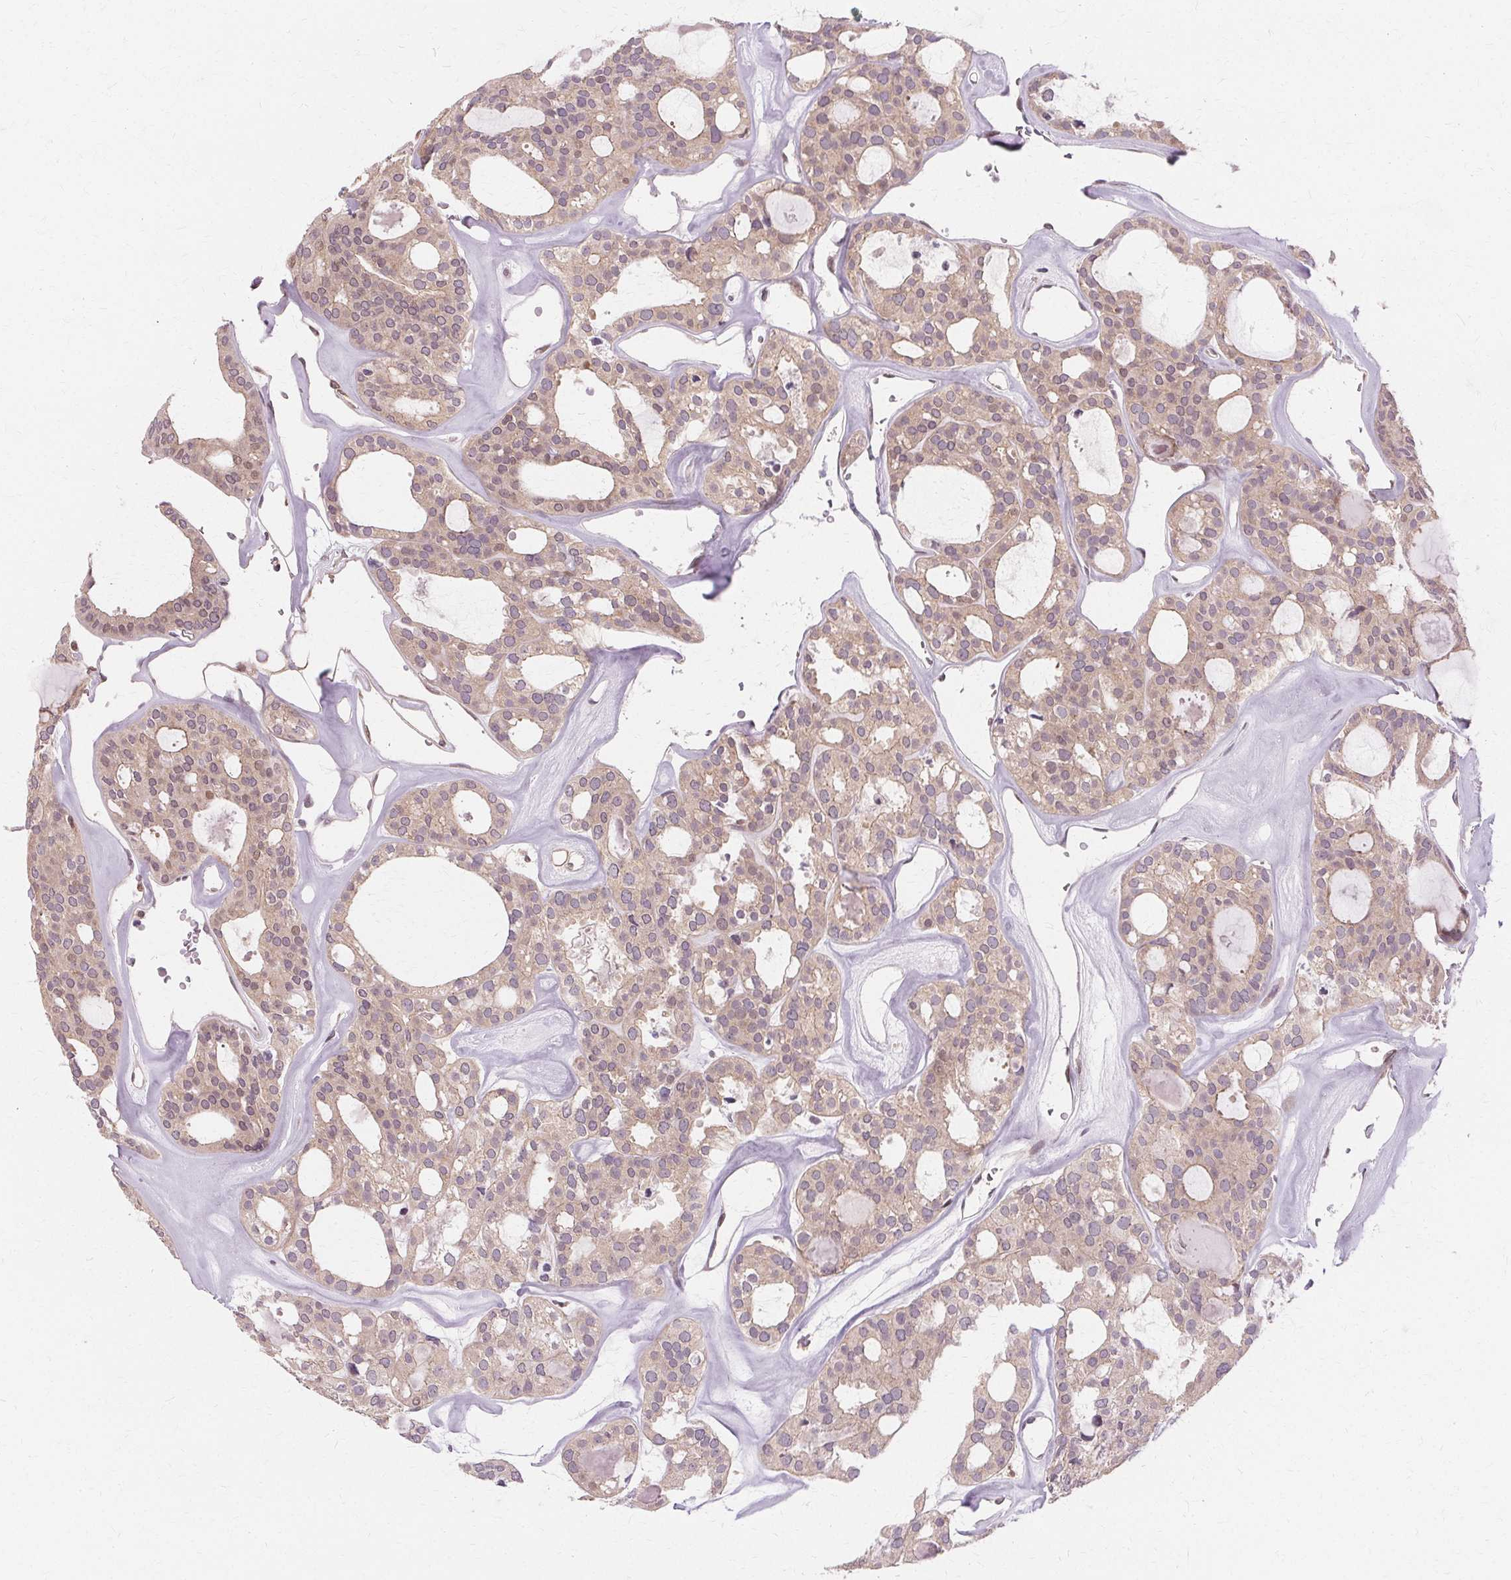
{"staining": {"intensity": "weak", "quantity": ">75%", "location": "cytoplasmic/membranous"}, "tissue": "thyroid cancer", "cell_type": "Tumor cells", "image_type": "cancer", "snomed": [{"axis": "morphology", "description": "Follicular adenoma carcinoma, NOS"}, {"axis": "topography", "description": "Thyroid gland"}], "caption": "Protein expression analysis of human thyroid follicular adenoma carcinoma reveals weak cytoplasmic/membranous positivity in about >75% of tumor cells.", "gene": "USP8", "patient": {"sex": "male", "age": 75}}